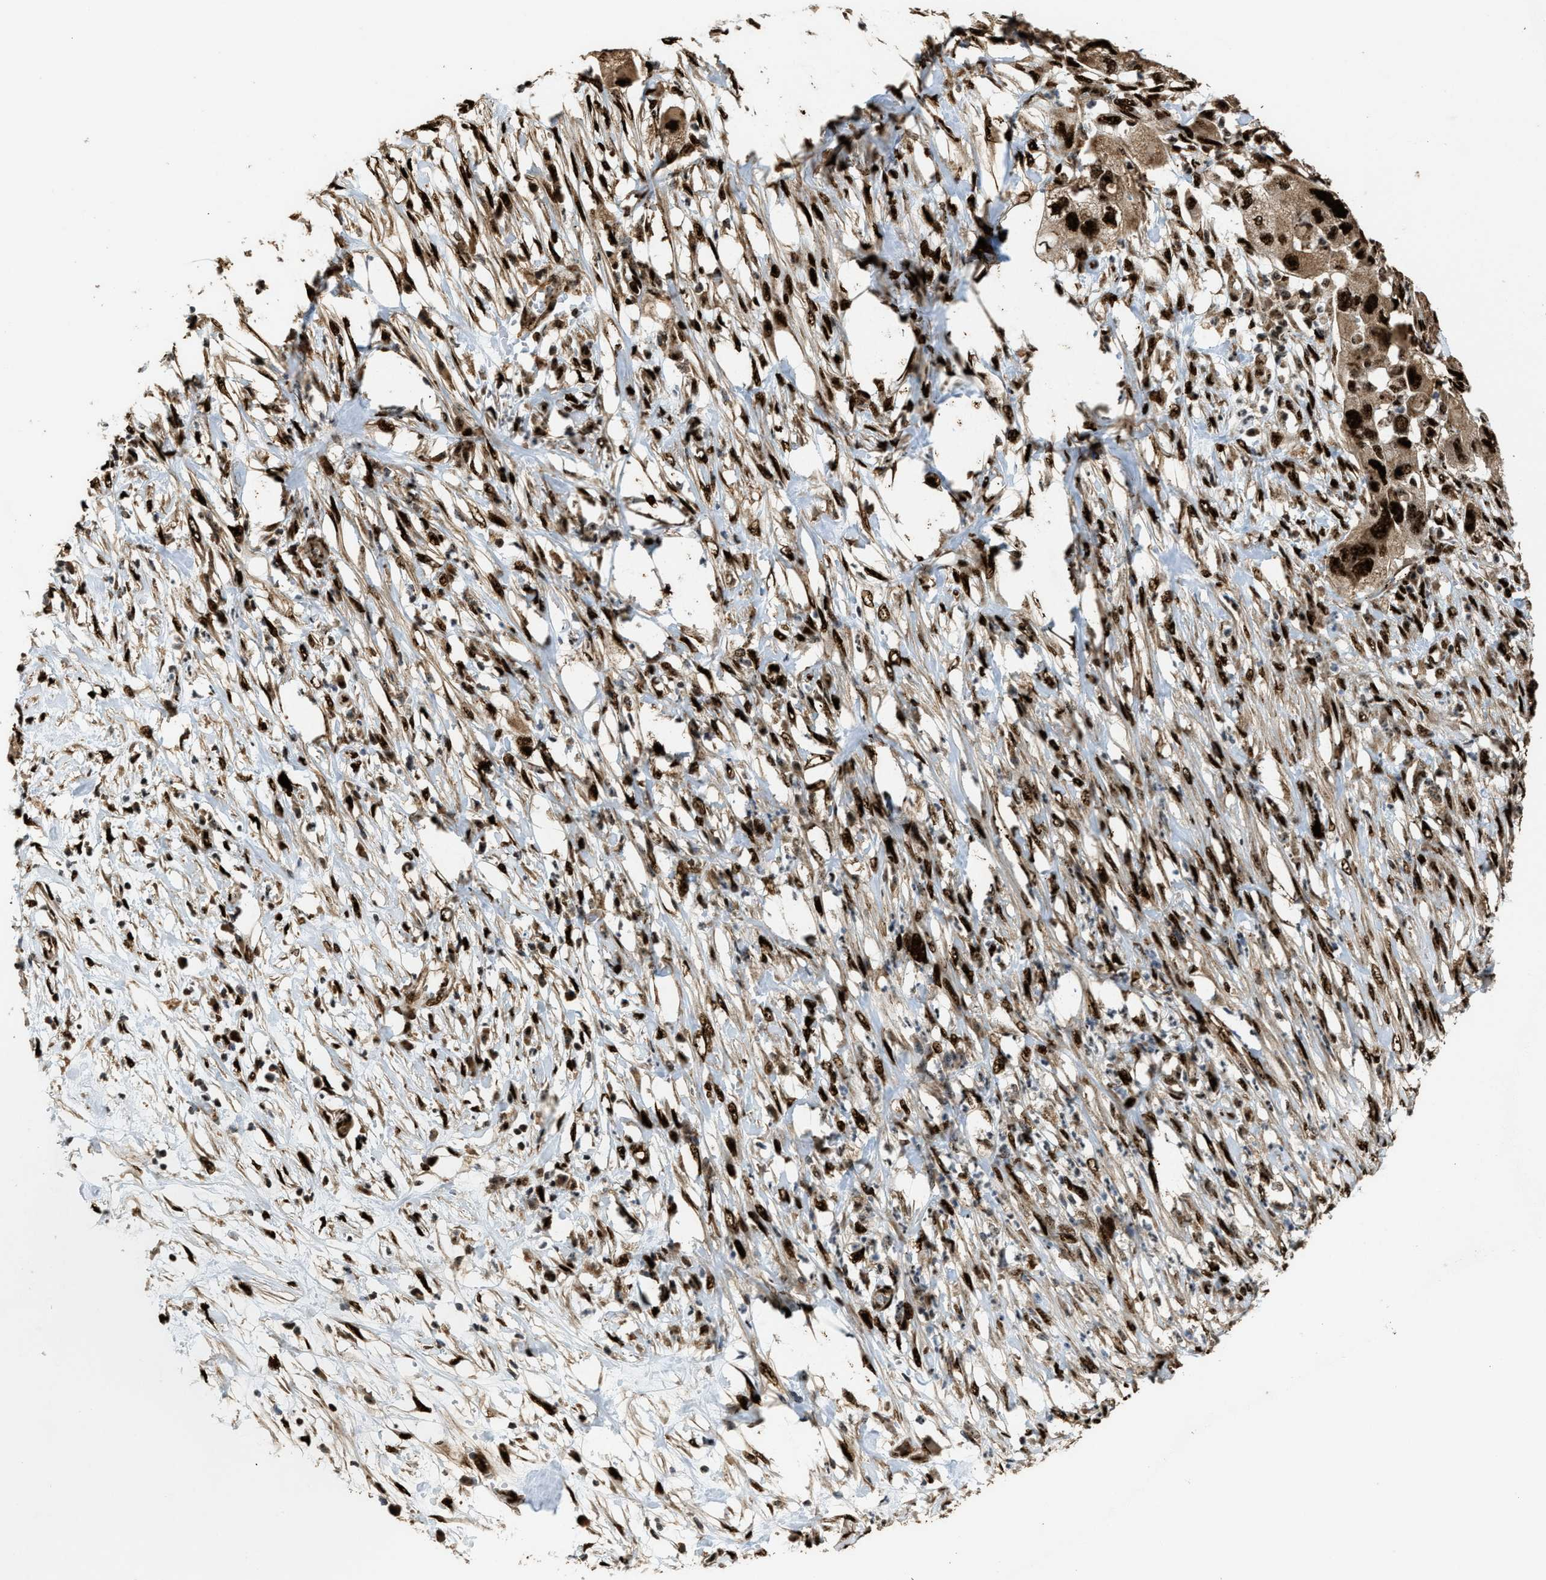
{"staining": {"intensity": "strong", "quantity": ">75%", "location": "cytoplasmic/membranous,nuclear"}, "tissue": "pancreatic cancer", "cell_type": "Tumor cells", "image_type": "cancer", "snomed": [{"axis": "morphology", "description": "Adenocarcinoma, NOS"}, {"axis": "topography", "description": "Pancreas"}], "caption": "Protein positivity by immunohistochemistry (IHC) shows strong cytoplasmic/membranous and nuclear expression in about >75% of tumor cells in pancreatic adenocarcinoma. The protein is stained brown, and the nuclei are stained in blue (DAB IHC with brightfield microscopy, high magnification).", "gene": "ZNF687", "patient": {"sex": "female", "age": 78}}